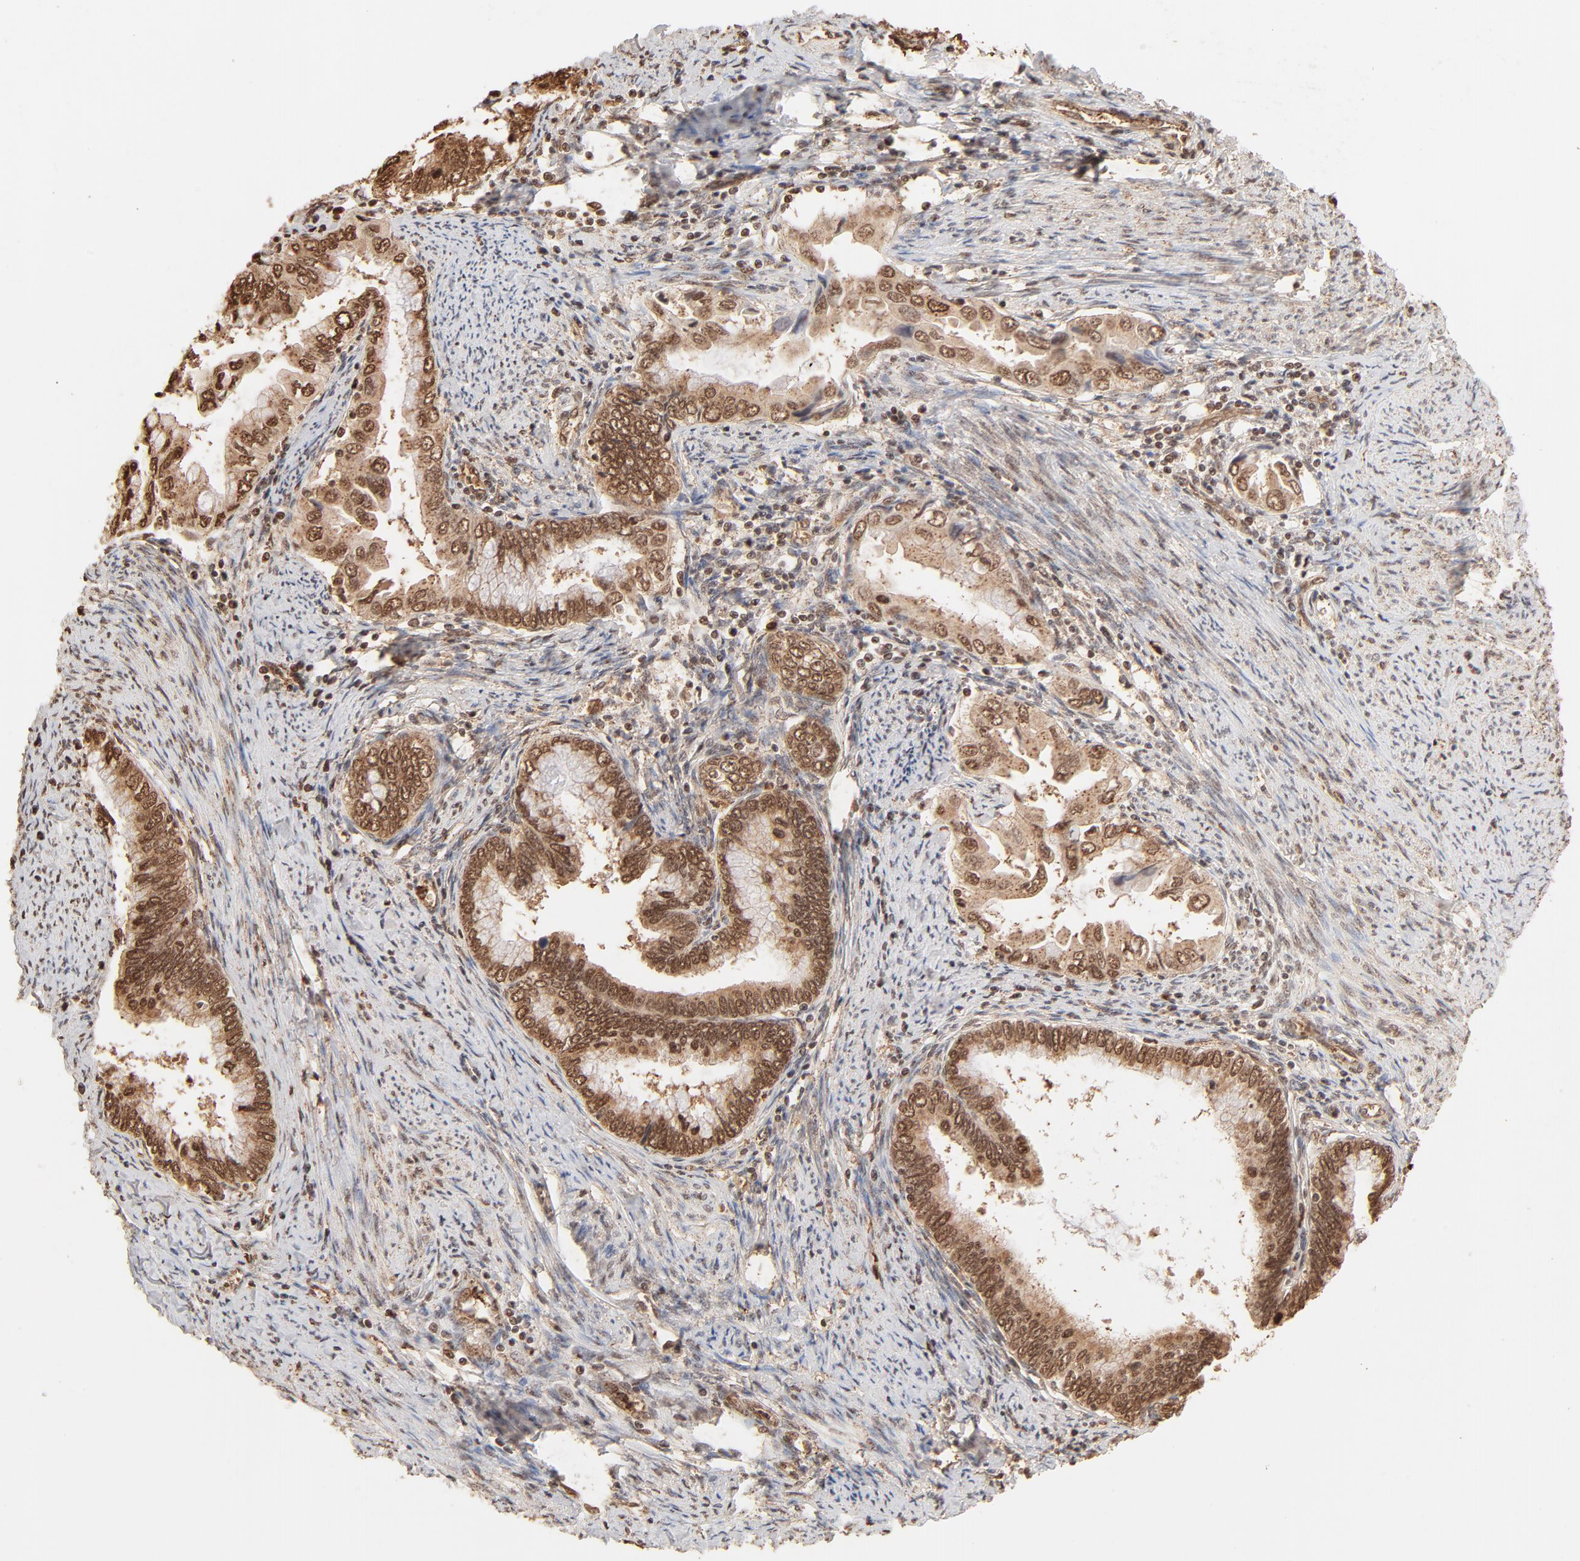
{"staining": {"intensity": "strong", "quantity": ">75%", "location": "cytoplasmic/membranous,nuclear"}, "tissue": "cervical cancer", "cell_type": "Tumor cells", "image_type": "cancer", "snomed": [{"axis": "morphology", "description": "Adenocarcinoma, NOS"}, {"axis": "topography", "description": "Cervix"}], "caption": "High-magnification brightfield microscopy of cervical cancer (adenocarcinoma) stained with DAB (brown) and counterstained with hematoxylin (blue). tumor cells exhibit strong cytoplasmic/membranous and nuclear expression is identified in approximately>75% of cells.", "gene": "FAM50A", "patient": {"sex": "female", "age": 49}}